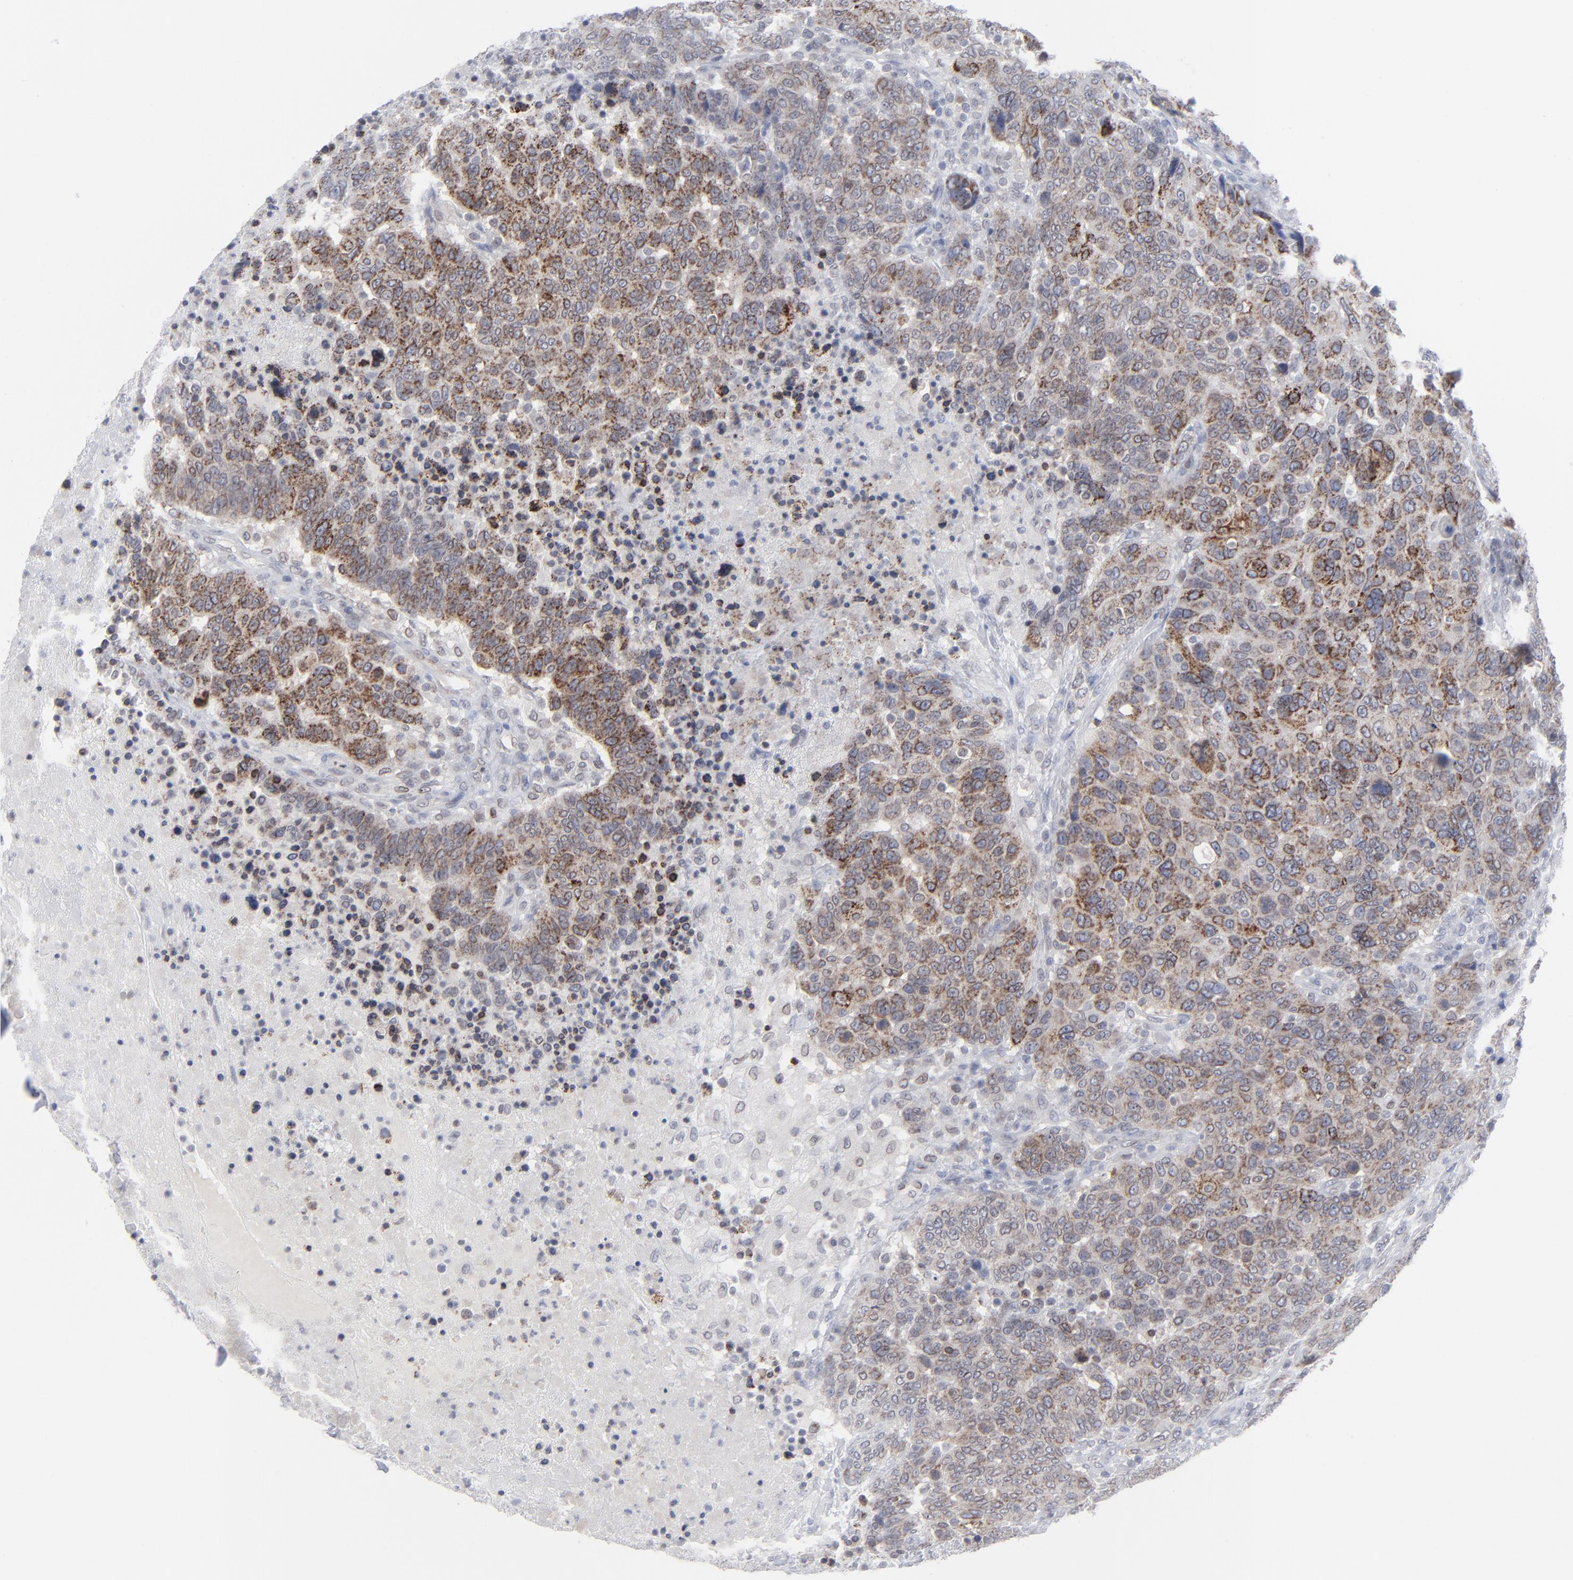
{"staining": {"intensity": "moderate", "quantity": "25%-75%", "location": "cytoplasmic/membranous"}, "tissue": "breast cancer", "cell_type": "Tumor cells", "image_type": "cancer", "snomed": [{"axis": "morphology", "description": "Duct carcinoma"}, {"axis": "topography", "description": "Breast"}], "caption": "A micrograph showing moderate cytoplasmic/membranous positivity in approximately 25%-75% of tumor cells in breast cancer (intraductal carcinoma), as visualized by brown immunohistochemical staining.", "gene": "NUP88", "patient": {"sex": "female", "age": 37}}